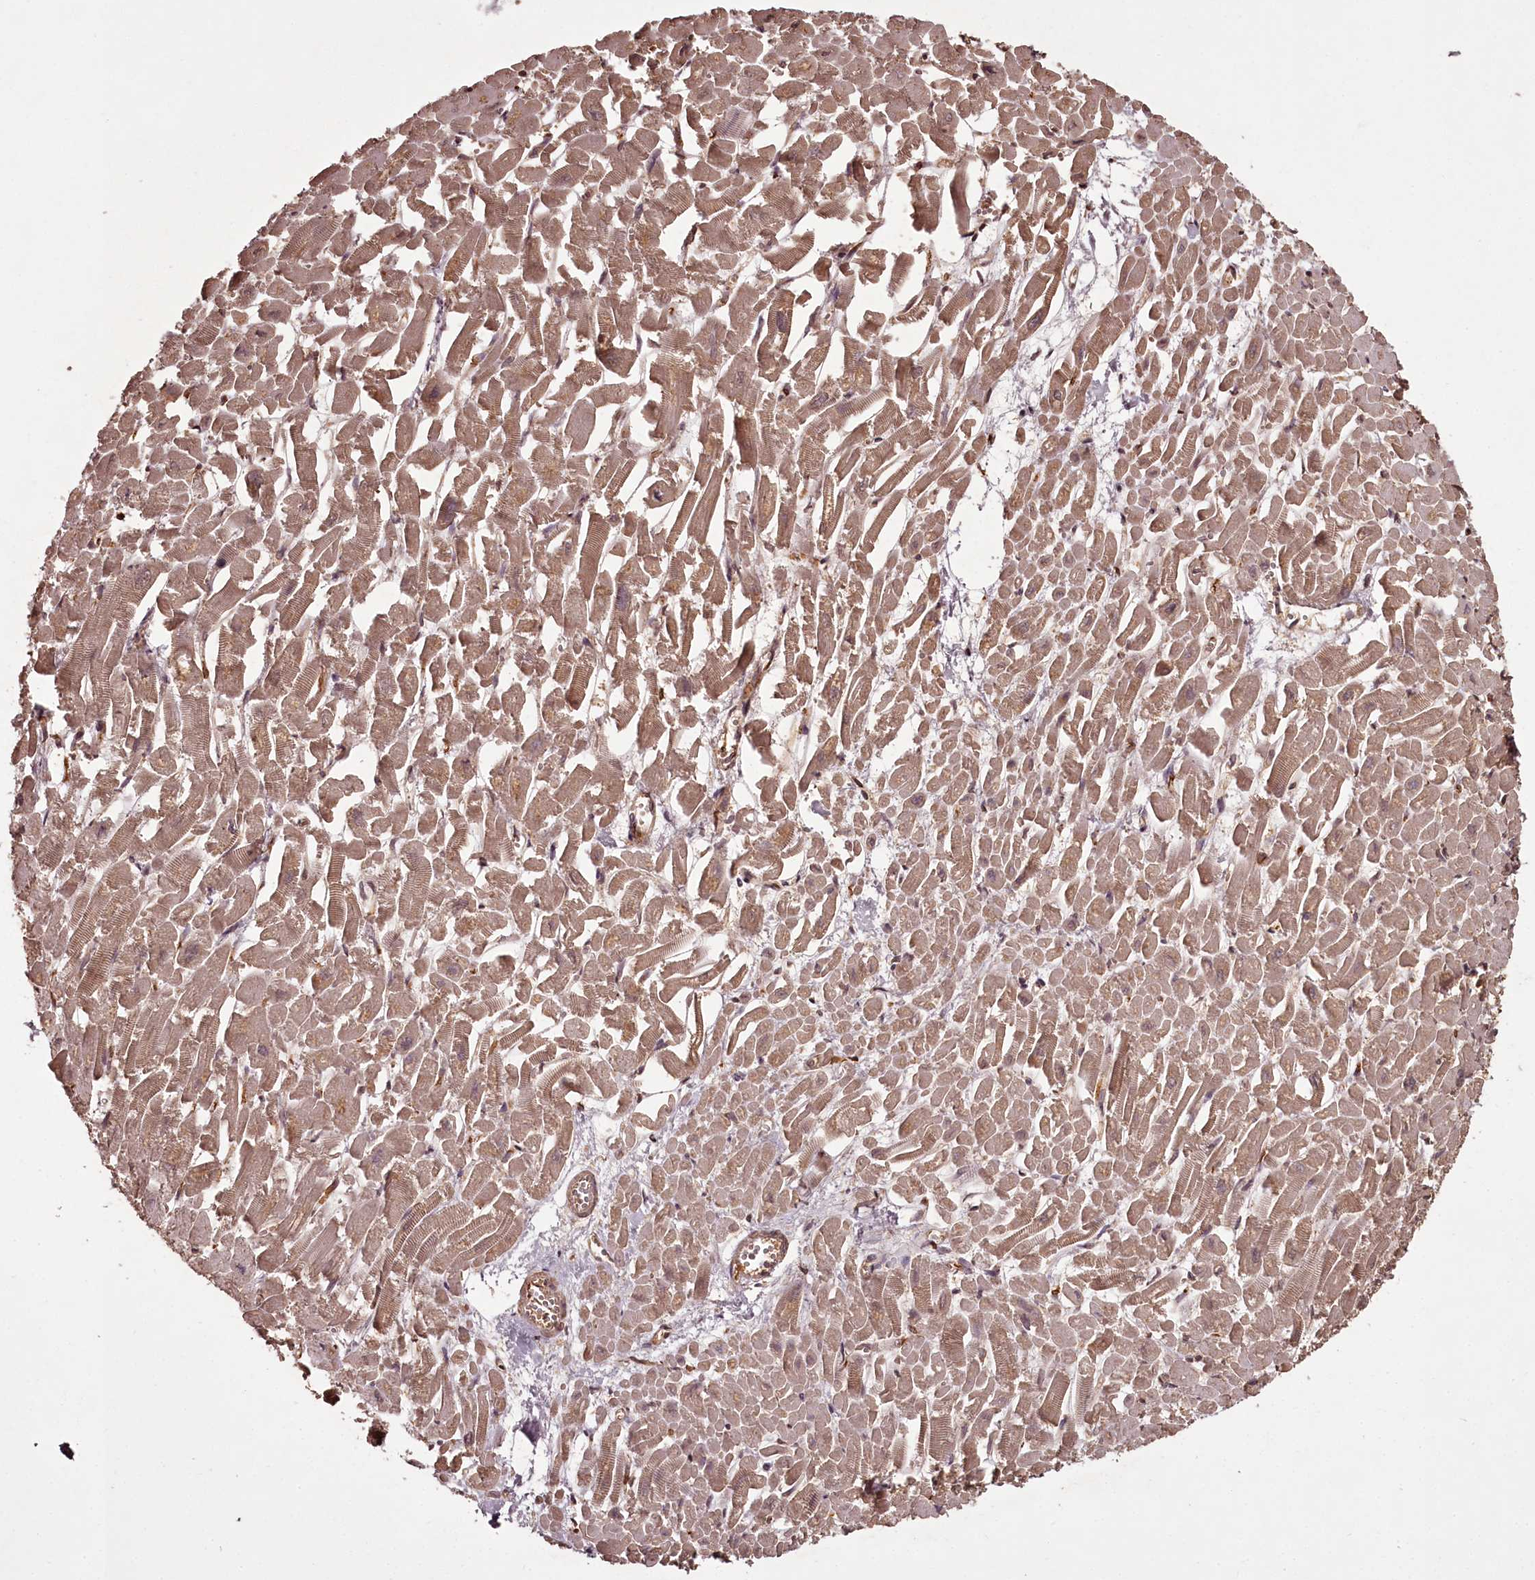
{"staining": {"intensity": "moderate", "quantity": ">75%", "location": "cytoplasmic/membranous"}, "tissue": "heart muscle", "cell_type": "Cardiomyocytes", "image_type": "normal", "snomed": [{"axis": "morphology", "description": "Normal tissue, NOS"}, {"axis": "topography", "description": "Heart"}], "caption": "High-power microscopy captured an IHC image of benign heart muscle, revealing moderate cytoplasmic/membranous staining in approximately >75% of cardiomyocytes. The protein is stained brown, and the nuclei are stained in blue (DAB (3,3'-diaminobenzidine) IHC with brightfield microscopy, high magnification).", "gene": "NPRL2", "patient": {"sex": "male", "age": 54}}